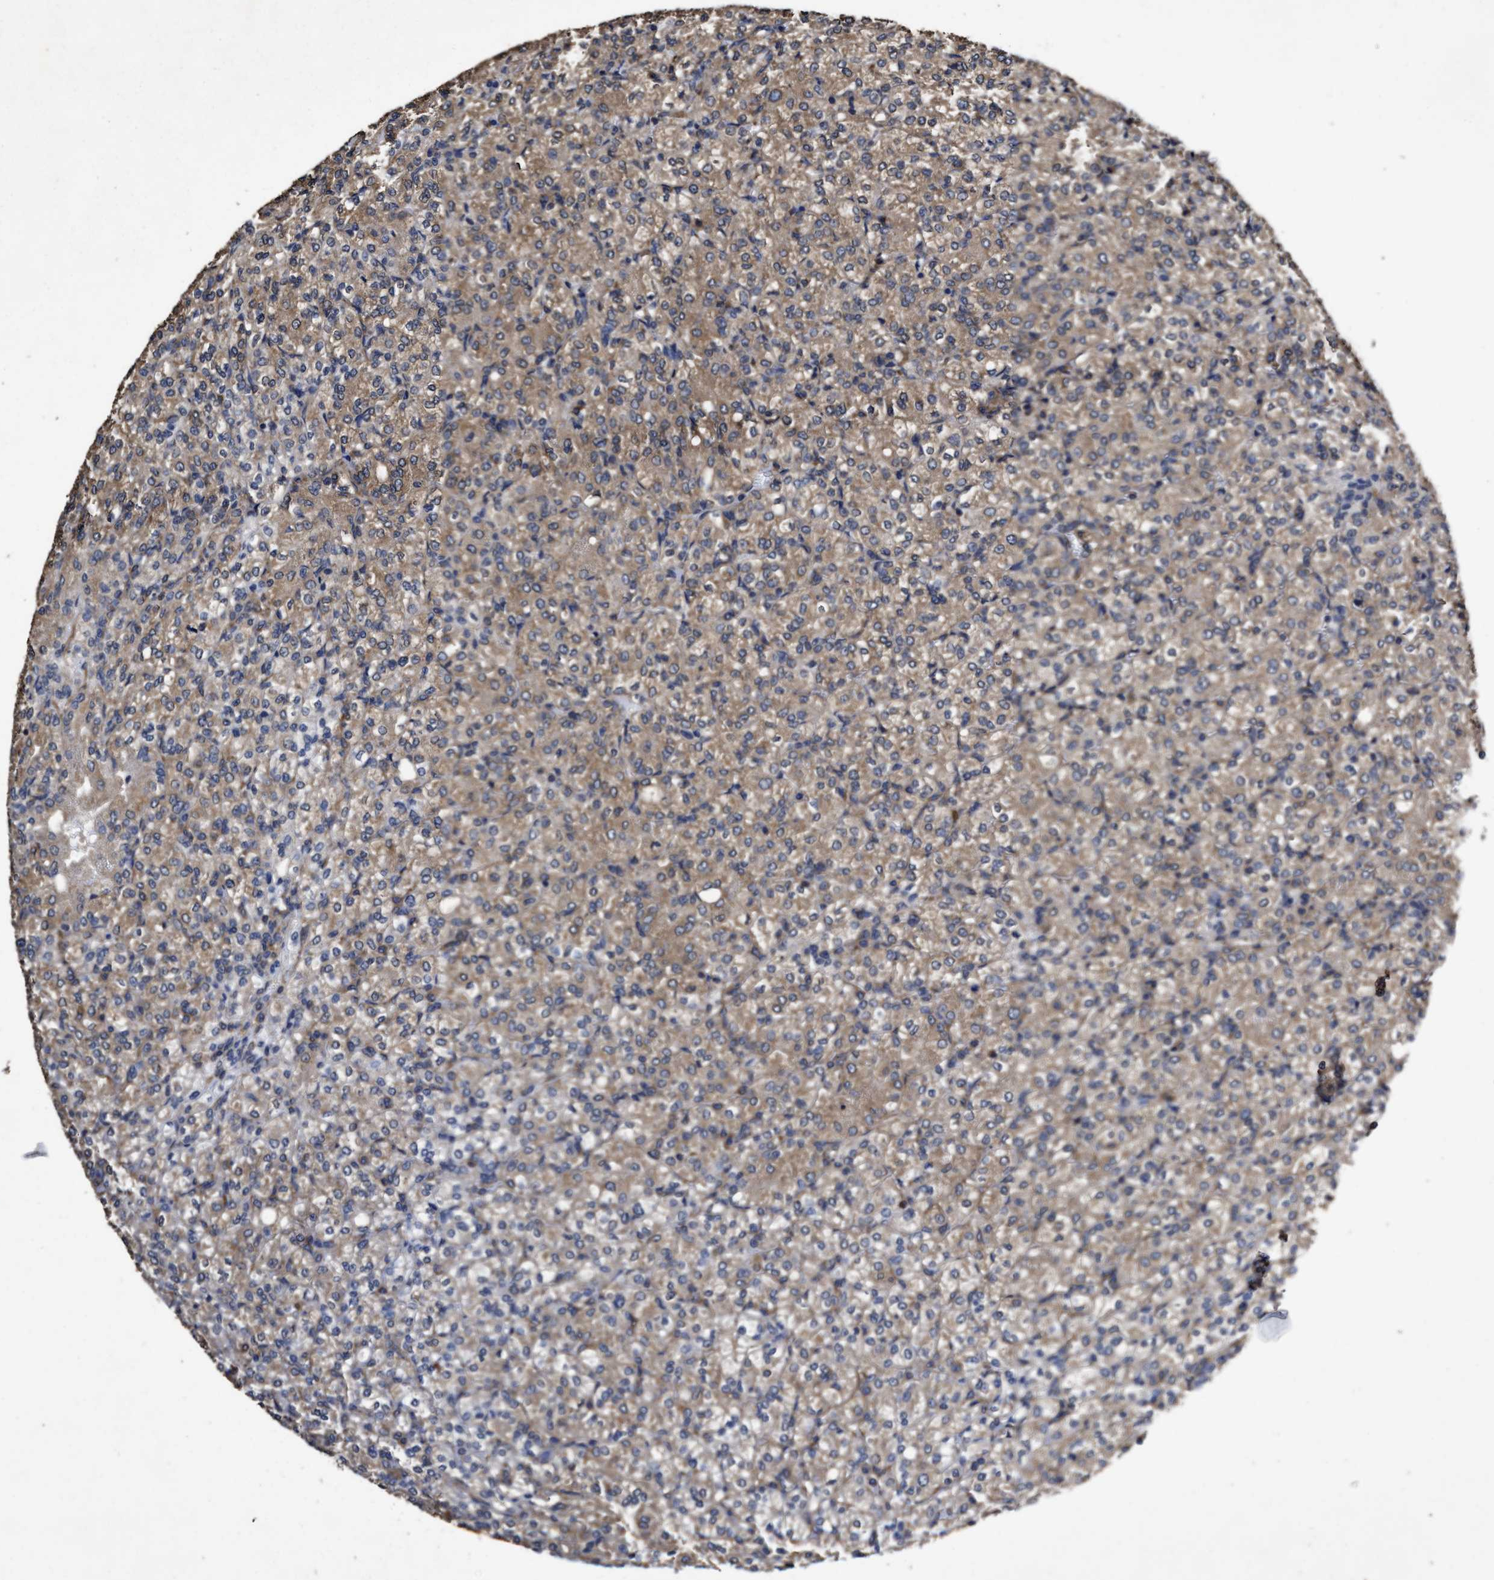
{"staining": {"intensity": "moderate", "quantity": ">75%", "location": "cytoplasmic/membranous"}, "tissue": "renal cancer", "cell_type": "Tumor cells", "image_type": "cancer", "snomed": [{"axis": "morphology", "description": "Adenocarcinoma, NOS"}, {"axis": "topography", "description": "Kidney"}], "caption": "Immunohistochemistry (IHC) (DAB) staining of adenocarcinoma (renal) displays moderate cytoplasmic/membranous protein expression in approximately >75% of tumor cells.", "gene": "SFXN4", "patient": {"sex": "male", "age": 77}}